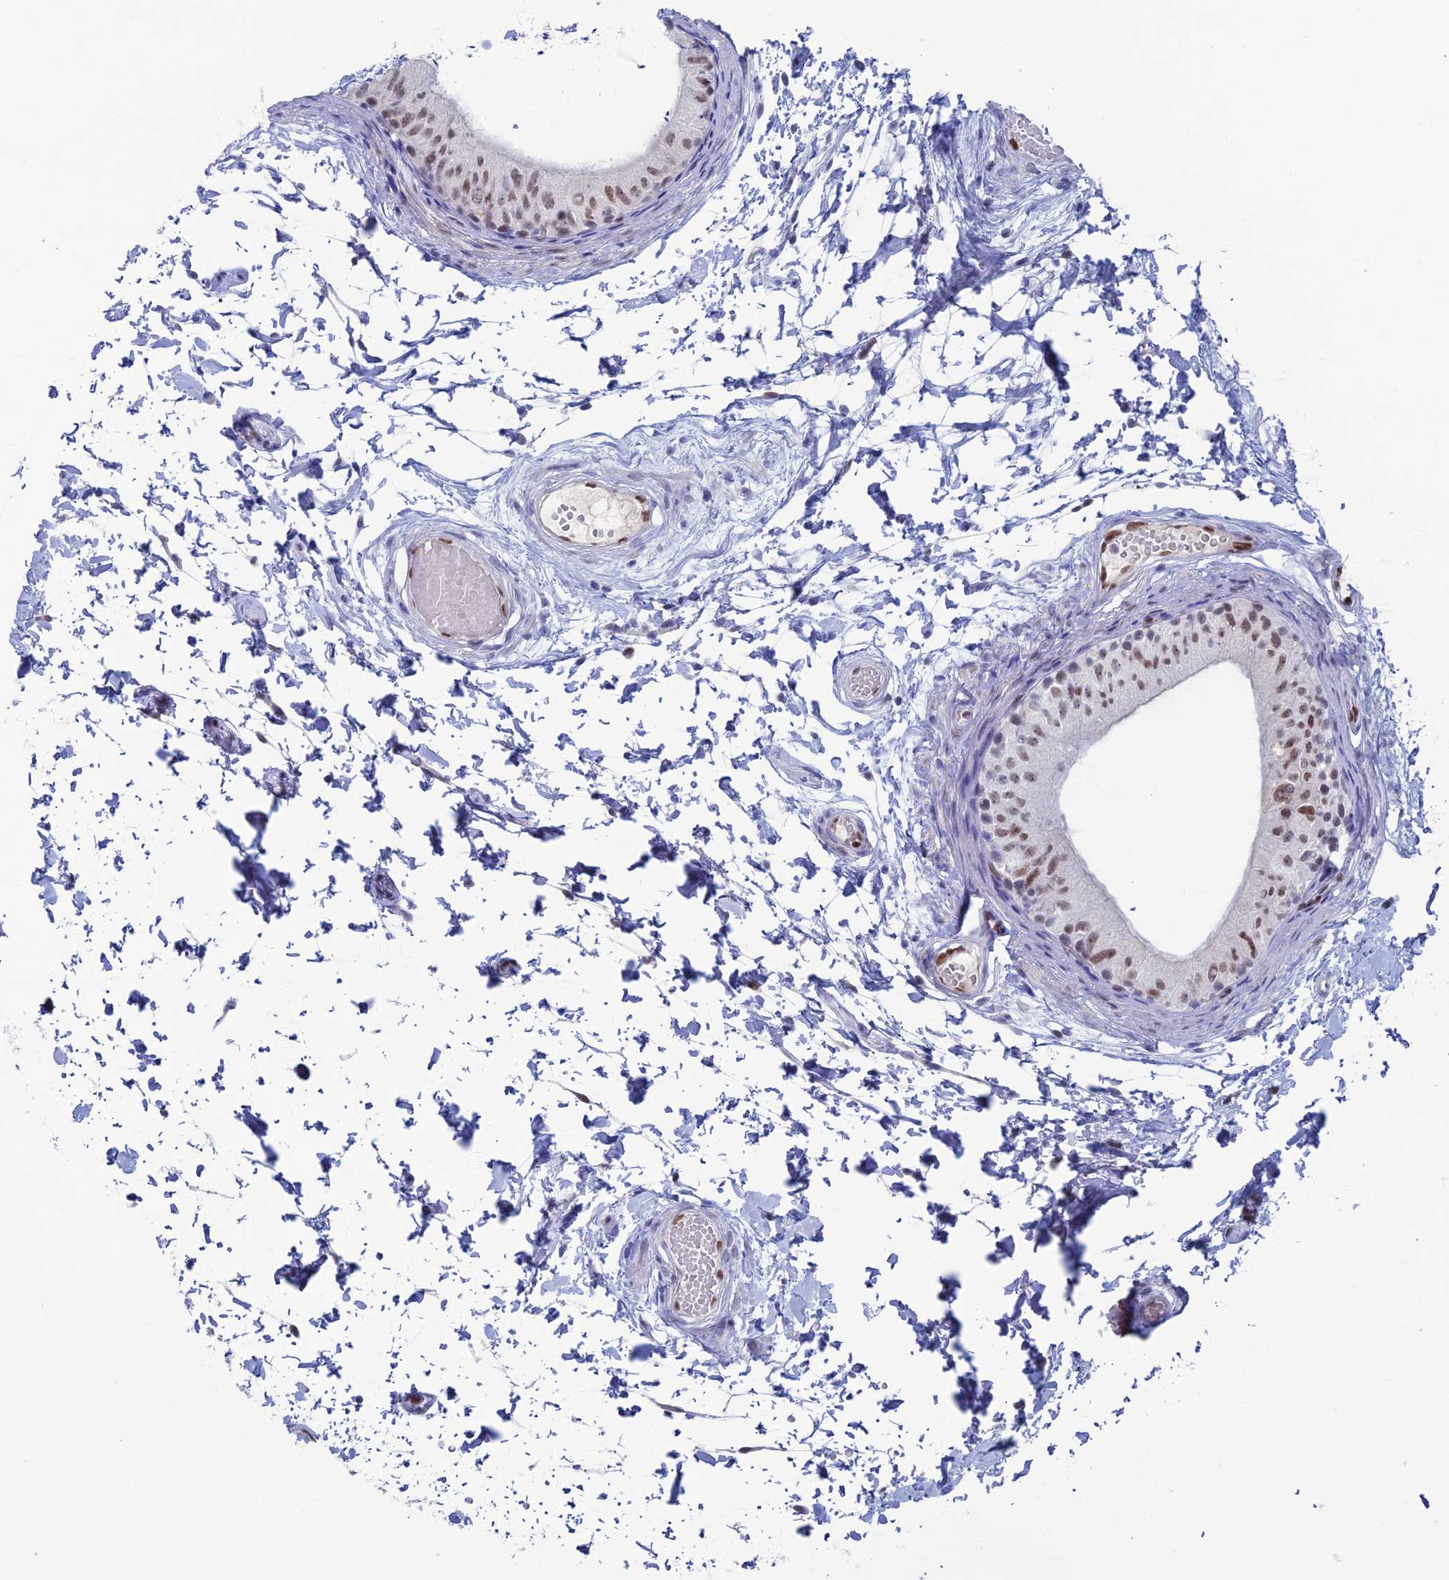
{"staining": {"intensity": "strong", "quantity": ">75%", "location": "nuclear"}, "tissue": "epididymis", "cell_type": "Glandular cells", "image_type": "normal", "snomed": [{"axis": "morphology", "description": "Normal tissue, NOS"}, {"axis": "topography", "description": "Epididymis"}], "caption": "DAB immunohistochemical staining of benign epididymis demonstrates strong nuclear protein positivity in approximately >75% of glandular cells.", "gene": "NOL4L", "patient": {"sex": "male", "age": 50}}